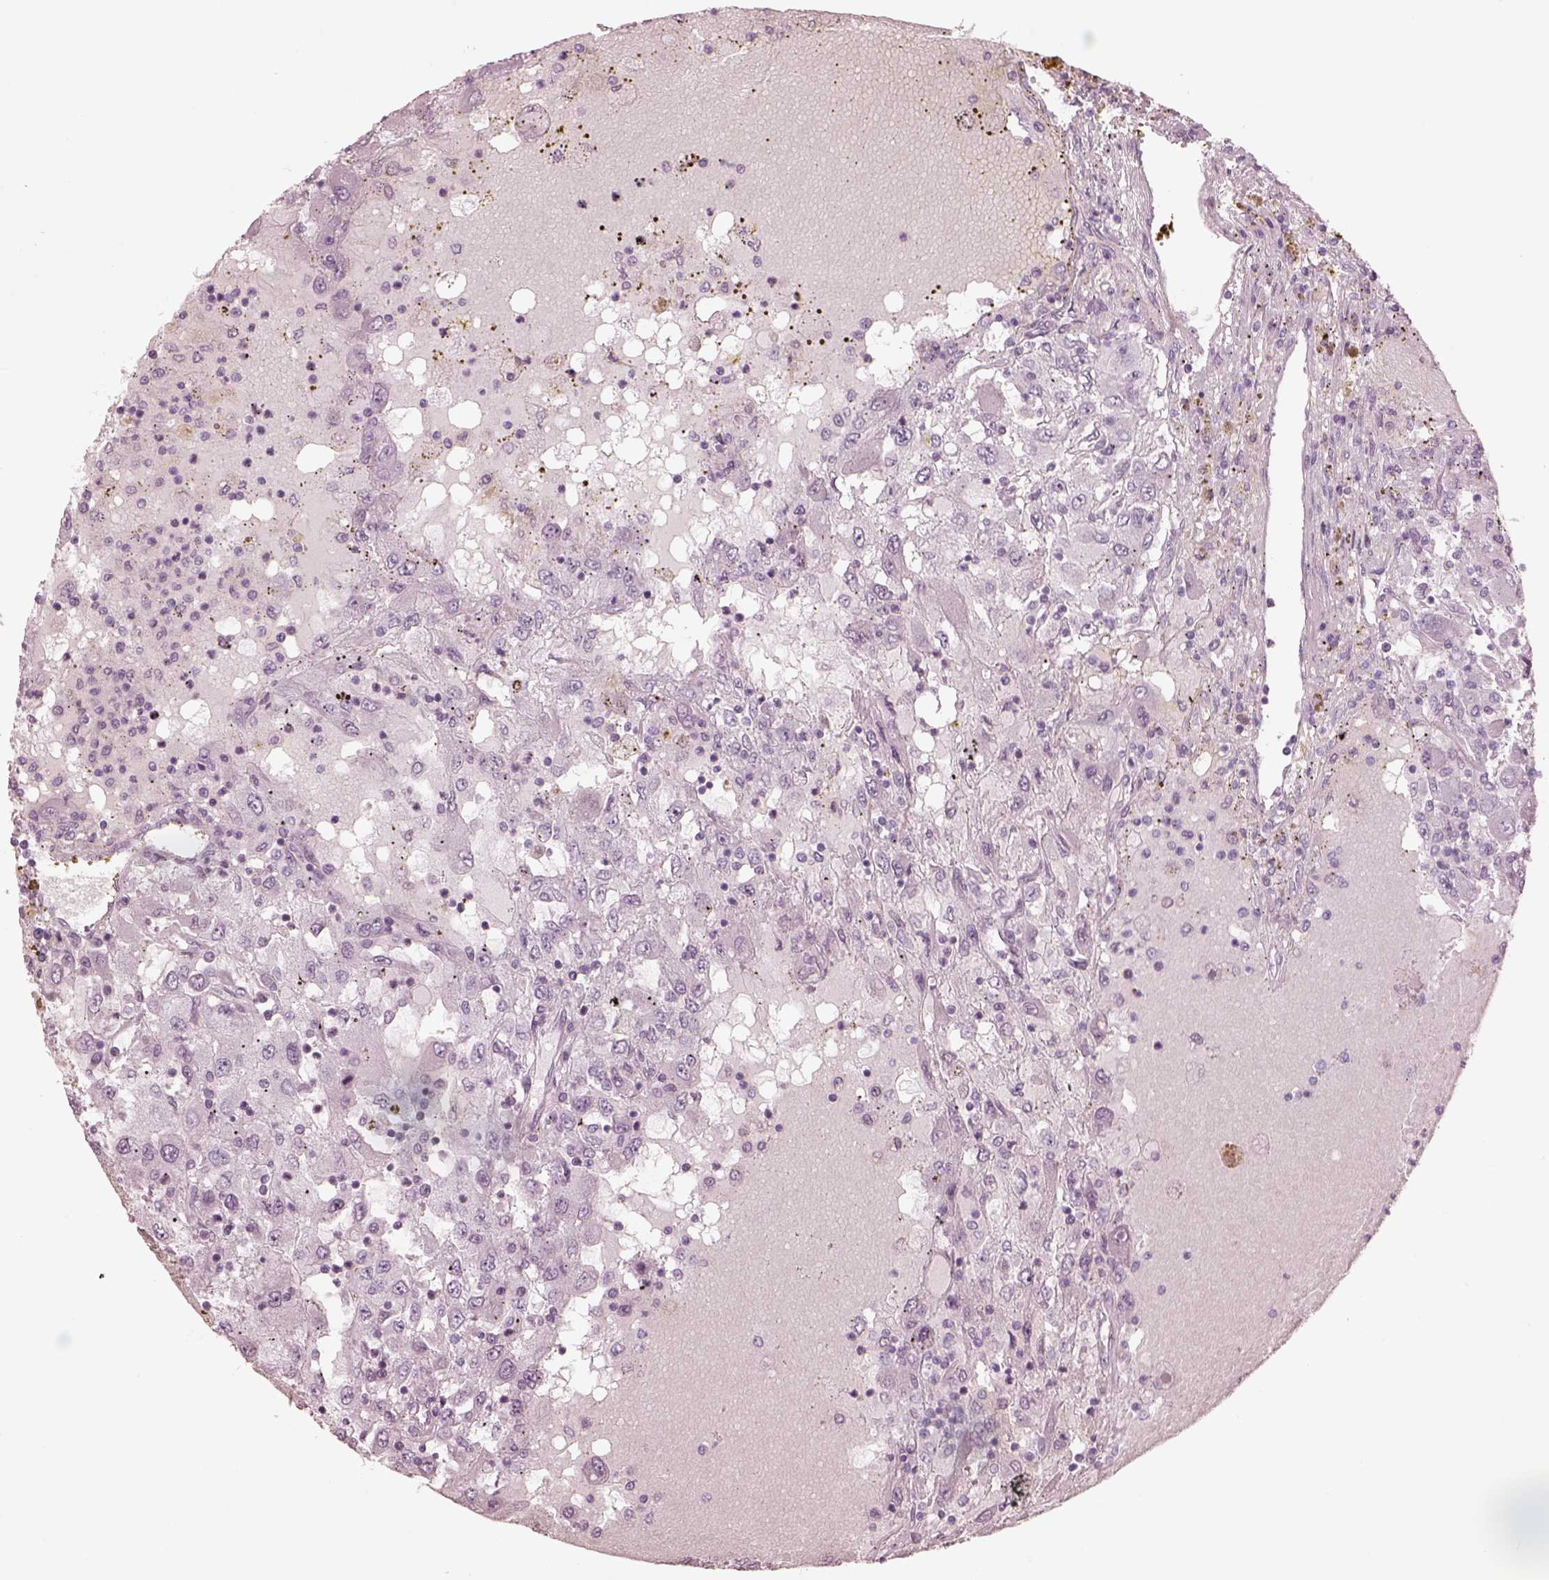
{"staining": {"intensity": "negative", "quantity": "none", "location": "none"}, "tissue": "renal cancer", "cell_type": "Tumor cells", "image_type": "cancer", "snomed": [{"axis": "morphology", "description": "Adenocarcinoma, NOS"}, {"axis": "topography", "description": "Kidney"}], "caption": "Immunohistochemistry (IHC) photomicrograph of renal cancer (adenocarcinoma) stained for a protein (brown), which shows no positivity in tumor cells.", "gene": "KRTAP24-1", "patient": {"sex": "female", "age": 67}}